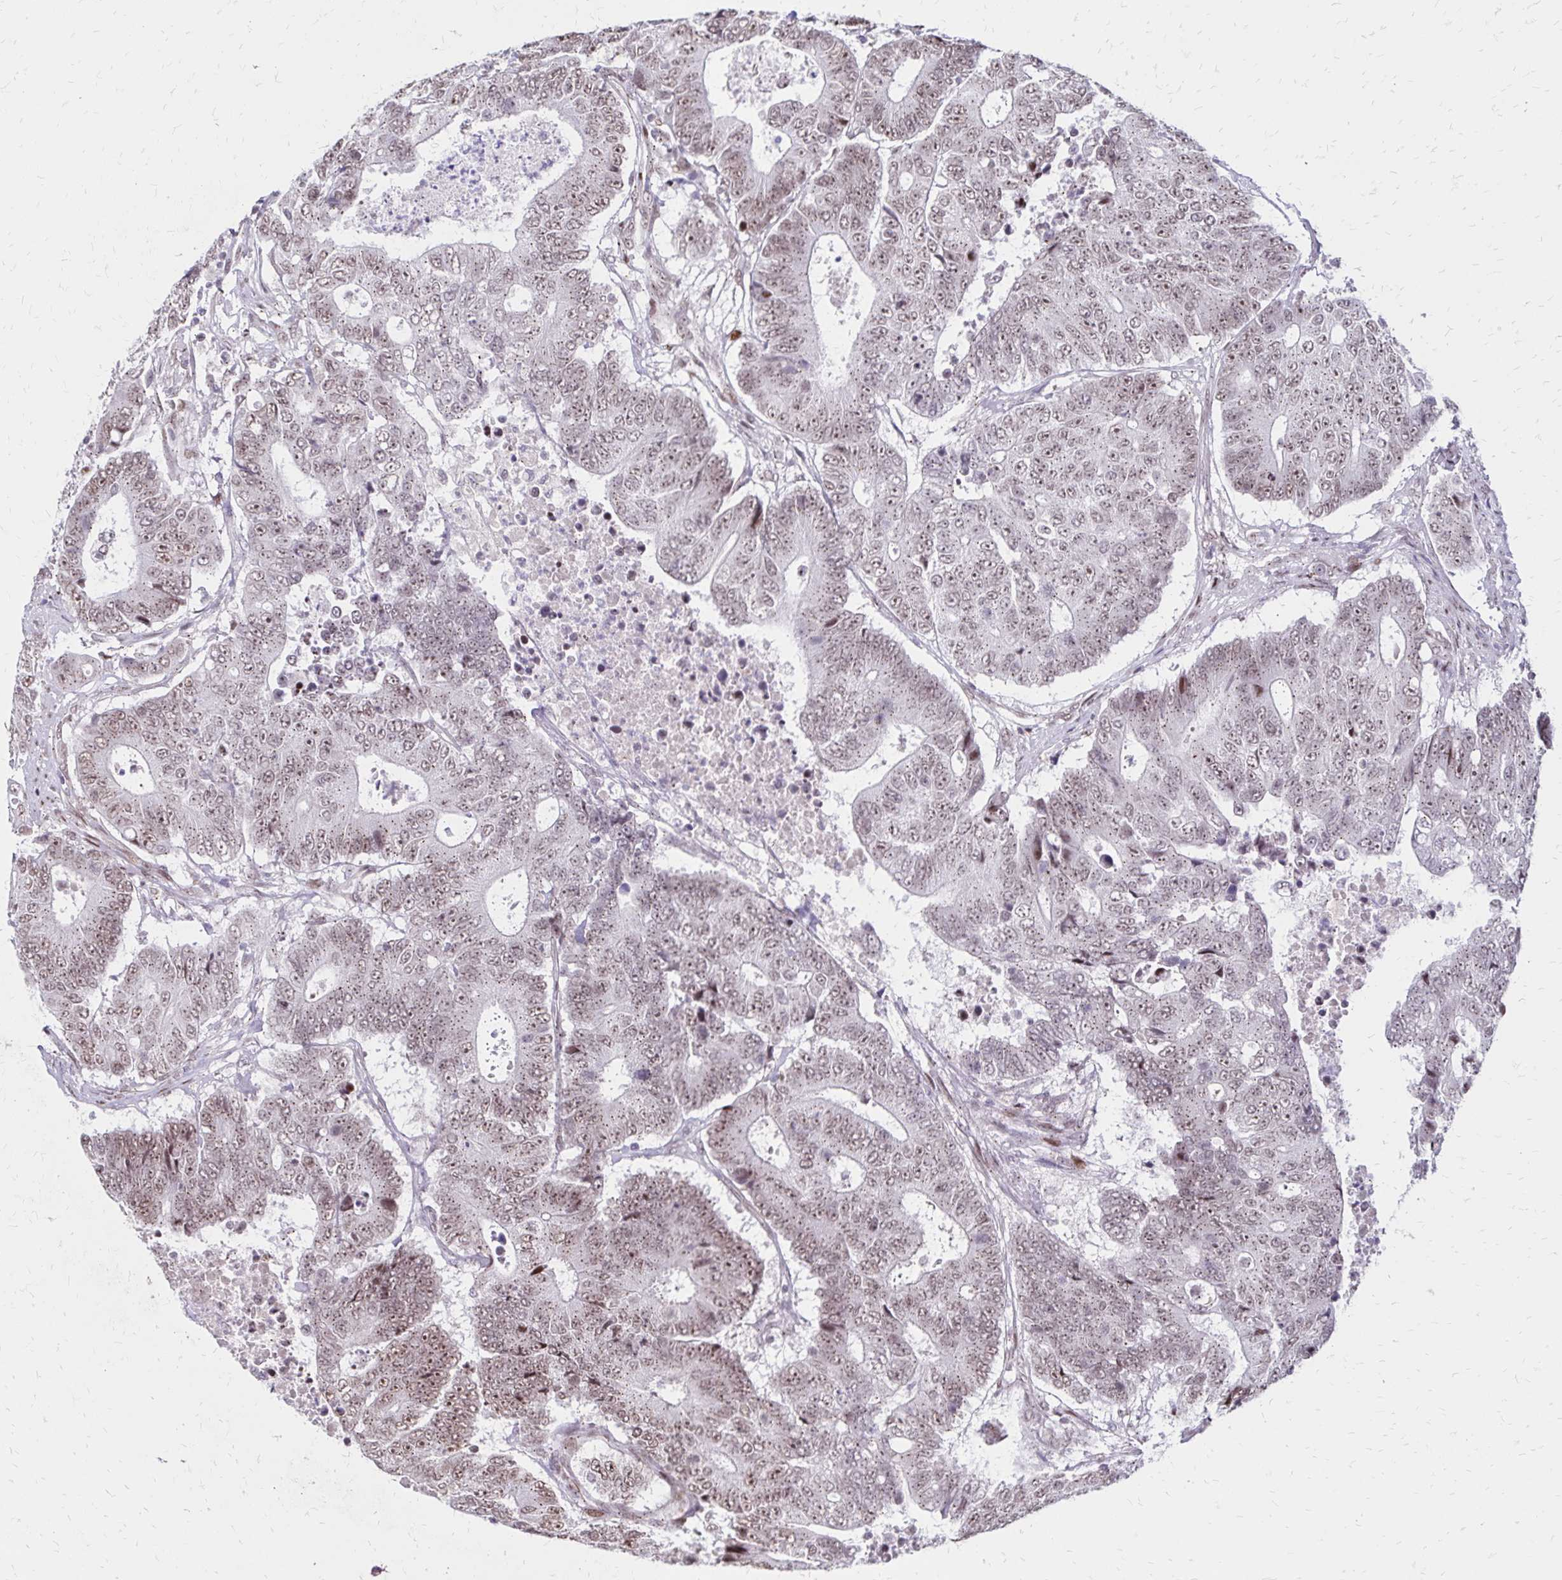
{"staining": {"intensity": "moderate", "quantity": ">75%", "location": "nuclear"}, "tissue": "colorectal cancer", "cell_type": "Tumor cells", "image_type": "cancer", "snomed": [{"axis": "morphology", "description": "Adenocarcinoma, NOS"}, {"axis": "topography", "description": "Colon"}], "caption": "There is medium levels of moderate nuclear staining in tumor cells of colorectal cancer (adenocarcinoma), as demonstrated by immunohistochemical staining (brown color).", "gene": "TOB1", "patient": {"sex": "female", "age": 48}}